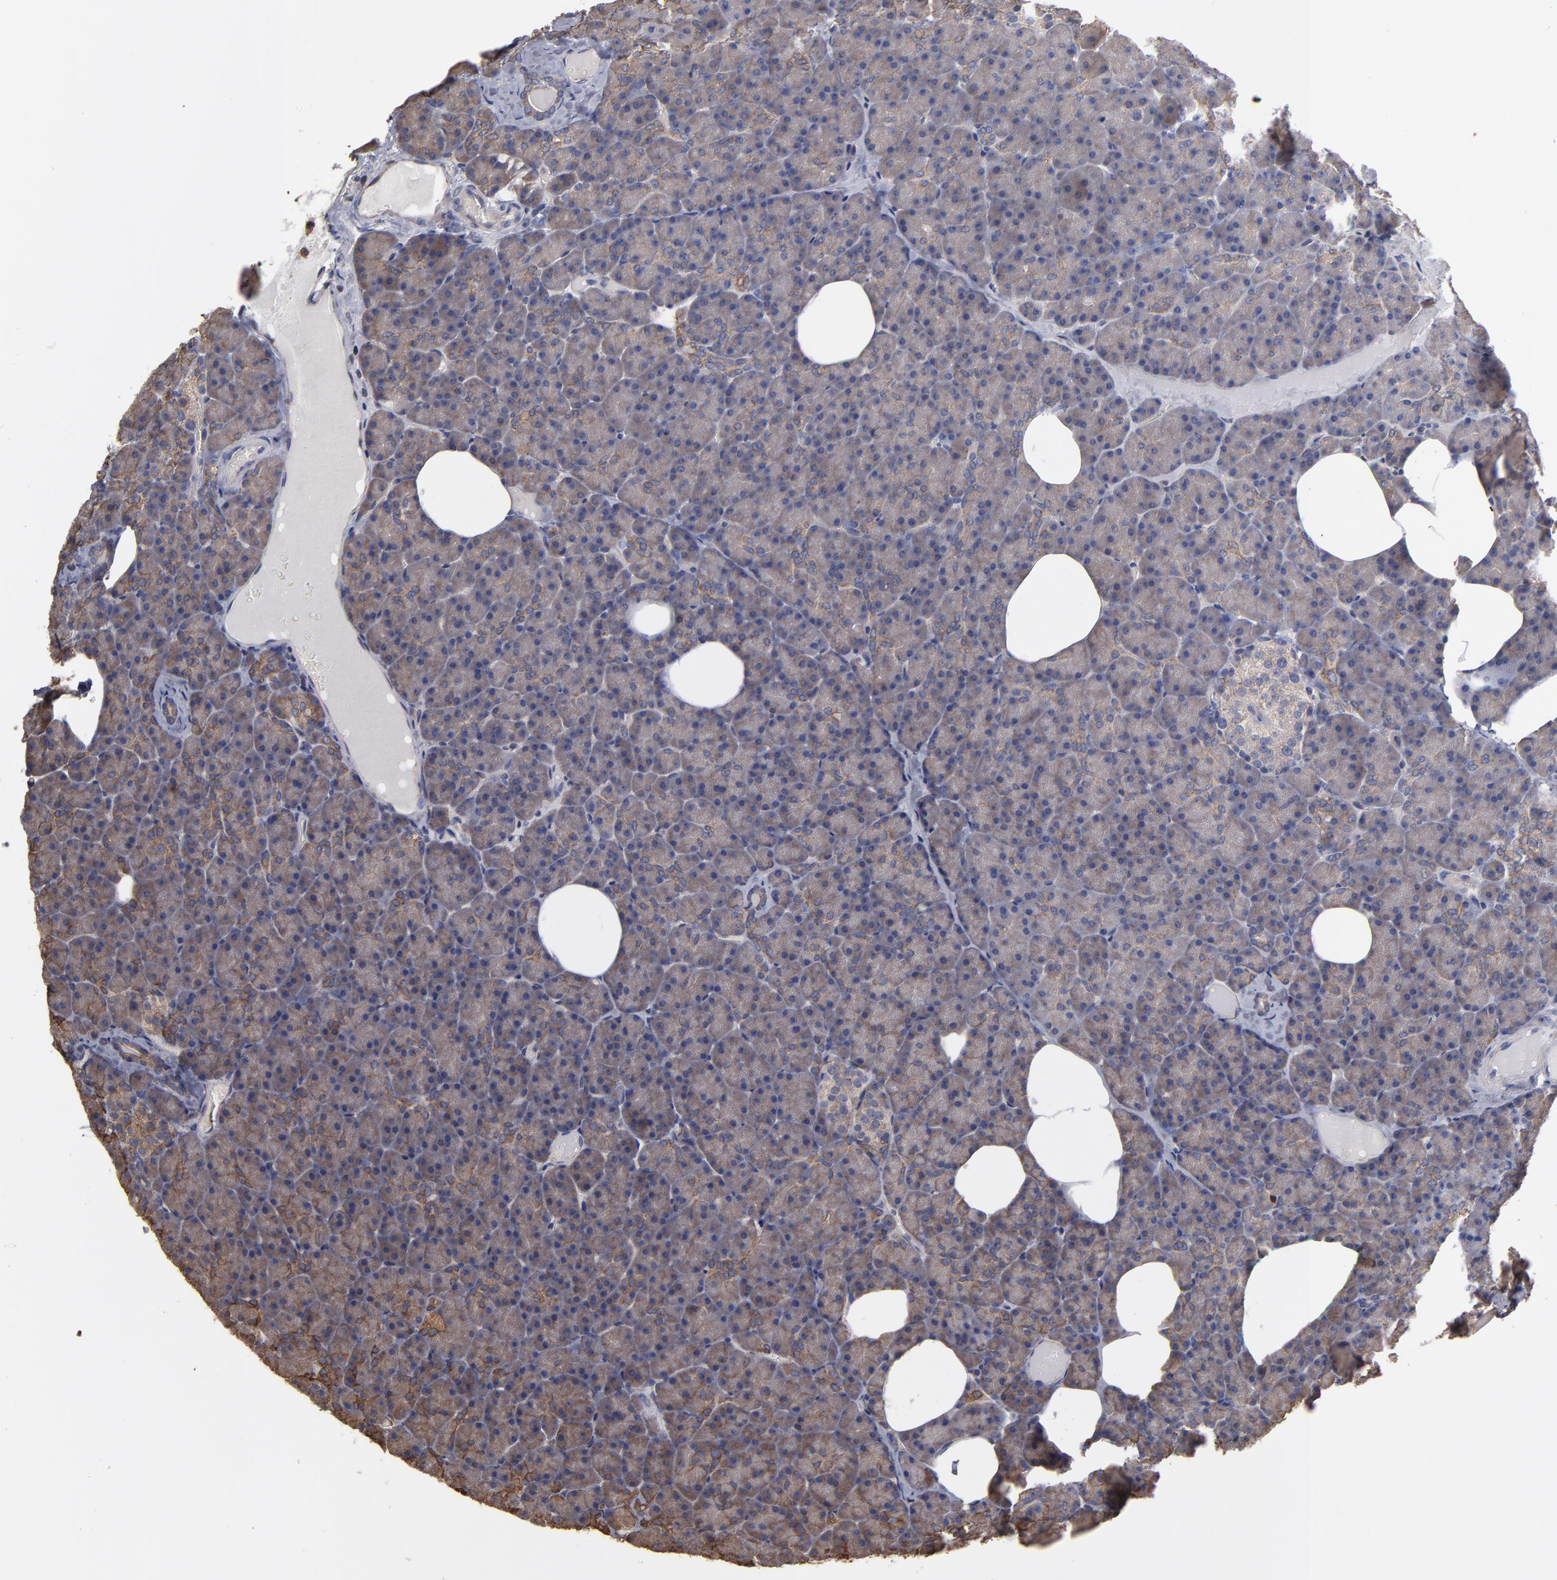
{"staining": {"intensity": "weak", "quantity": ">75%", "location": "cytoplasmic/membranous"}, "tissue": "pancreas", "cell_type": "Exocrine glandular cells", "image_type": "normal", "snomed": [{"axis": "morphology", "description": "Normal tissue, NOS"}, {"axis": "topography", "description": "Pancreas"}], "caption": "Pancreas stained with IHC exhibits weak cytoplasmic/membranous staining in about >75% of exocrine glandular cells. The protein is stained brown, and the nuclei are stained in blue (DAB IHC with brightfield microscopy, high magnification).", "gene": "ESYT2", "patient": {"sex": "female", "age": 35}}